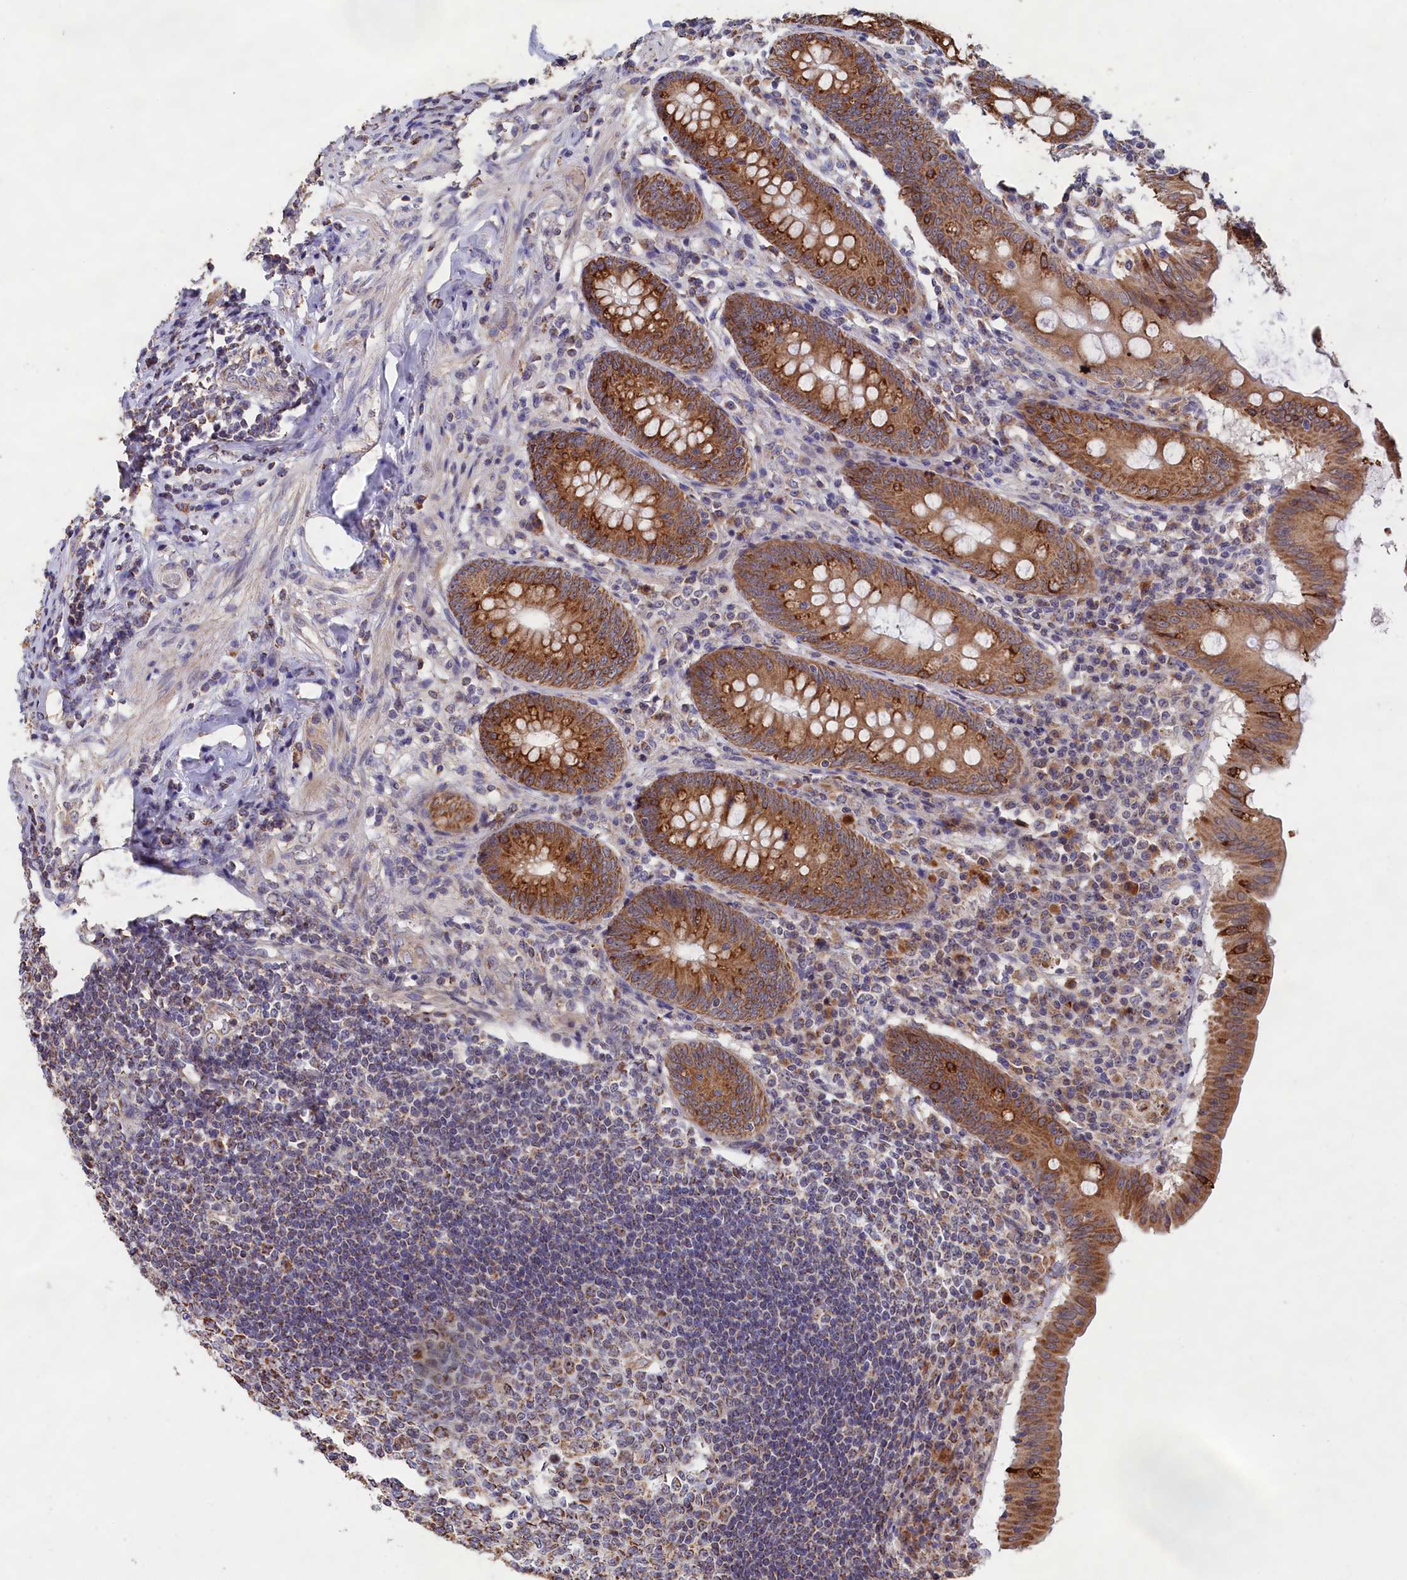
{"staining": {"intensity": "moderate", "quantity": ">75%", "location": "cytoplasmic/membranous"}, "tissue": "appendix", "cell_type": "Glandular cells", "image_type": "normal", "snomed": [{"axis": "morphology", "description": "Normal tissue, NOS"}, {"axis": "topography", "description": "Appendix"}], "caption": "Immunohistochemistry (IHC) photomicrograph of benign appendix: appendix stained using immunohistochemistry (IHC) reveals medium levels of moderate protein expression localized specifically in the cytoplasmic/membranous of glandular cells, appearing as a cytoplasmic/membranous brown color.", "gene": "ENSG00000269825", "patient": {"sex": "female", "age": 54}}